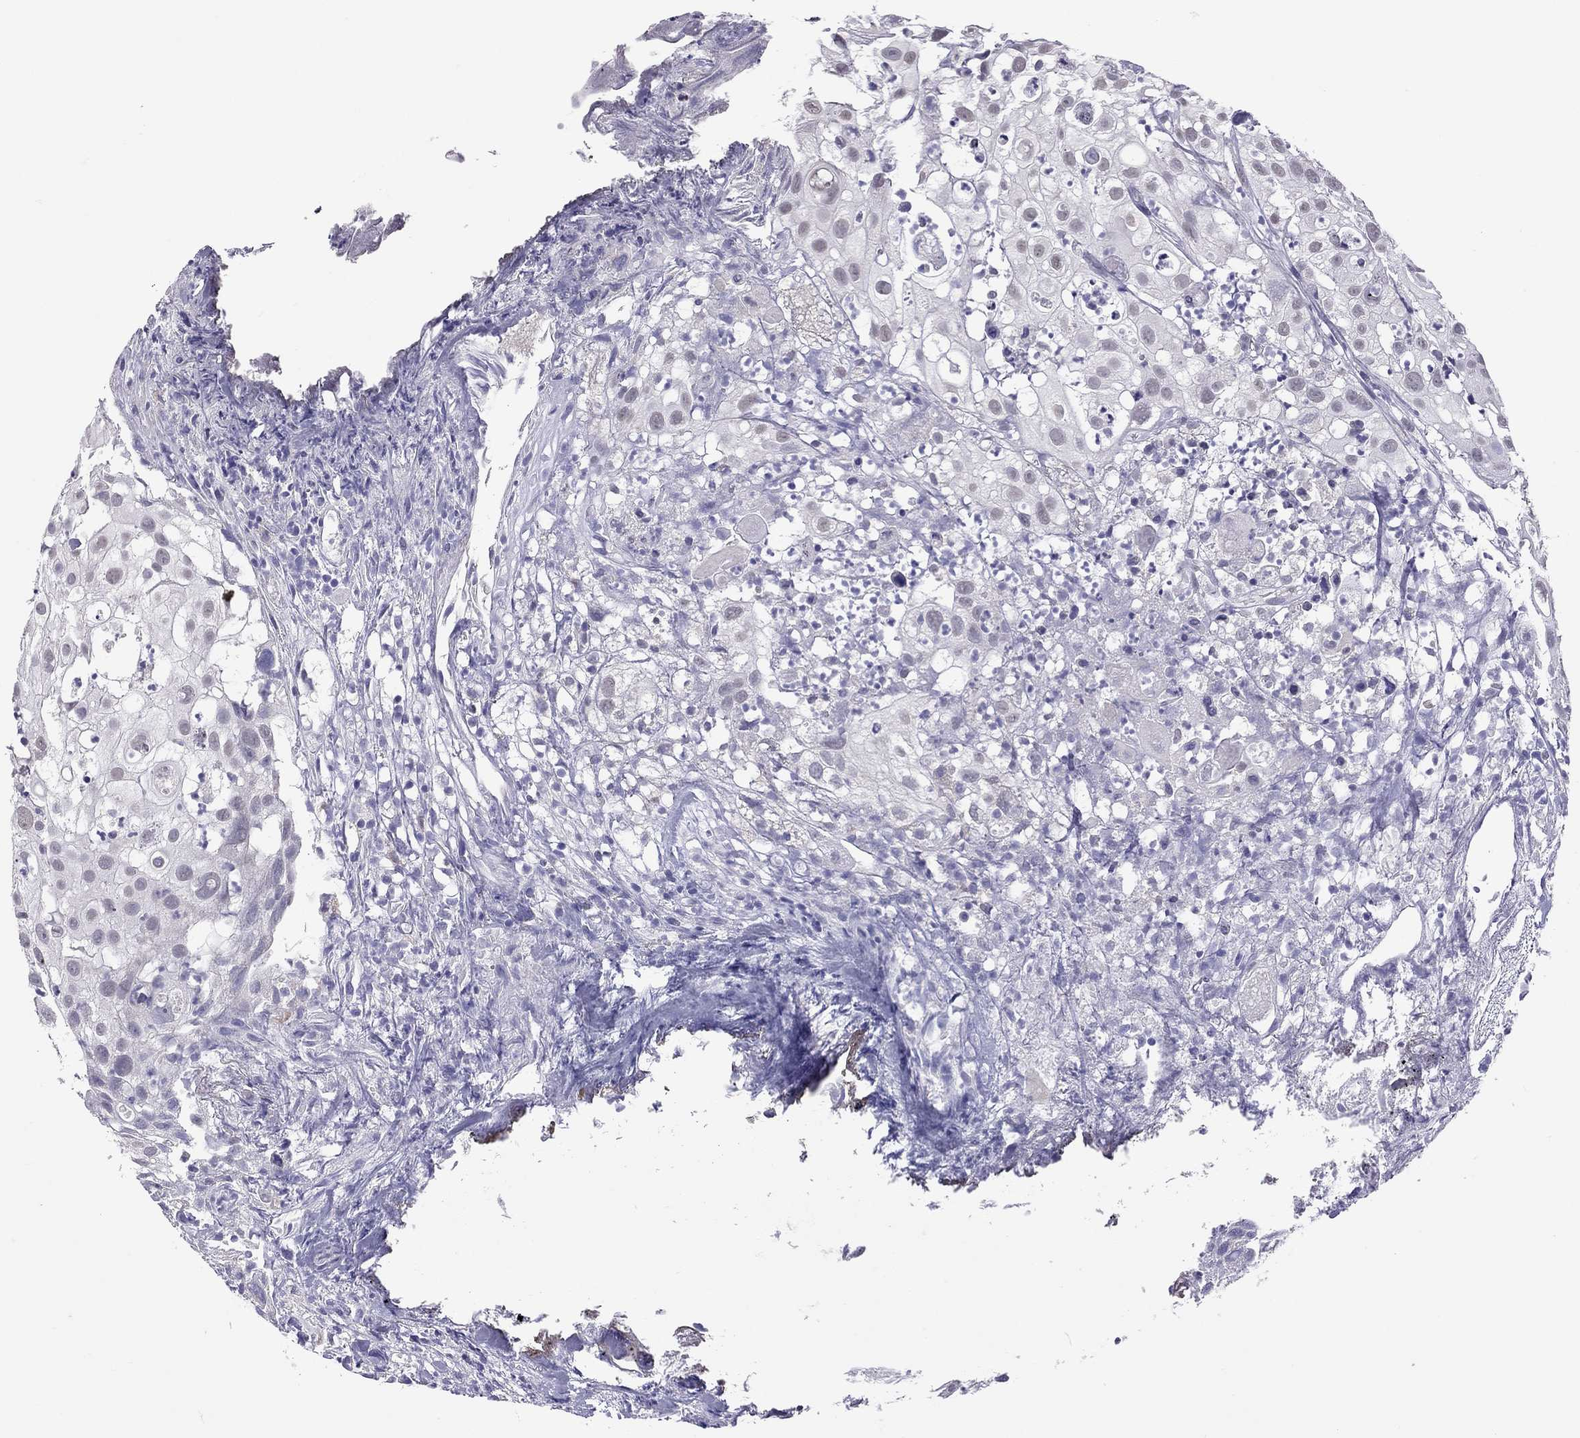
{"staining": {"intensity": "negative", "quantity": "none", "location": "none"}, "tissue": "urothelial cancer", "cell_type": "Tumor cells", "image_type": "cancer", "snomed": [{"axis": "morphology", "description": "Urothelial carcinoma, High grade"}, {"axis": "topography", "description": "Urinary bladder"}], "caption": "This is a micrograph of IHC staining of urothelial carcinoma (high-grade), which shows no positivity in tumor cells.", "gene": "PPP1R3A", "patient": {"sex": "female", "age": 79}}